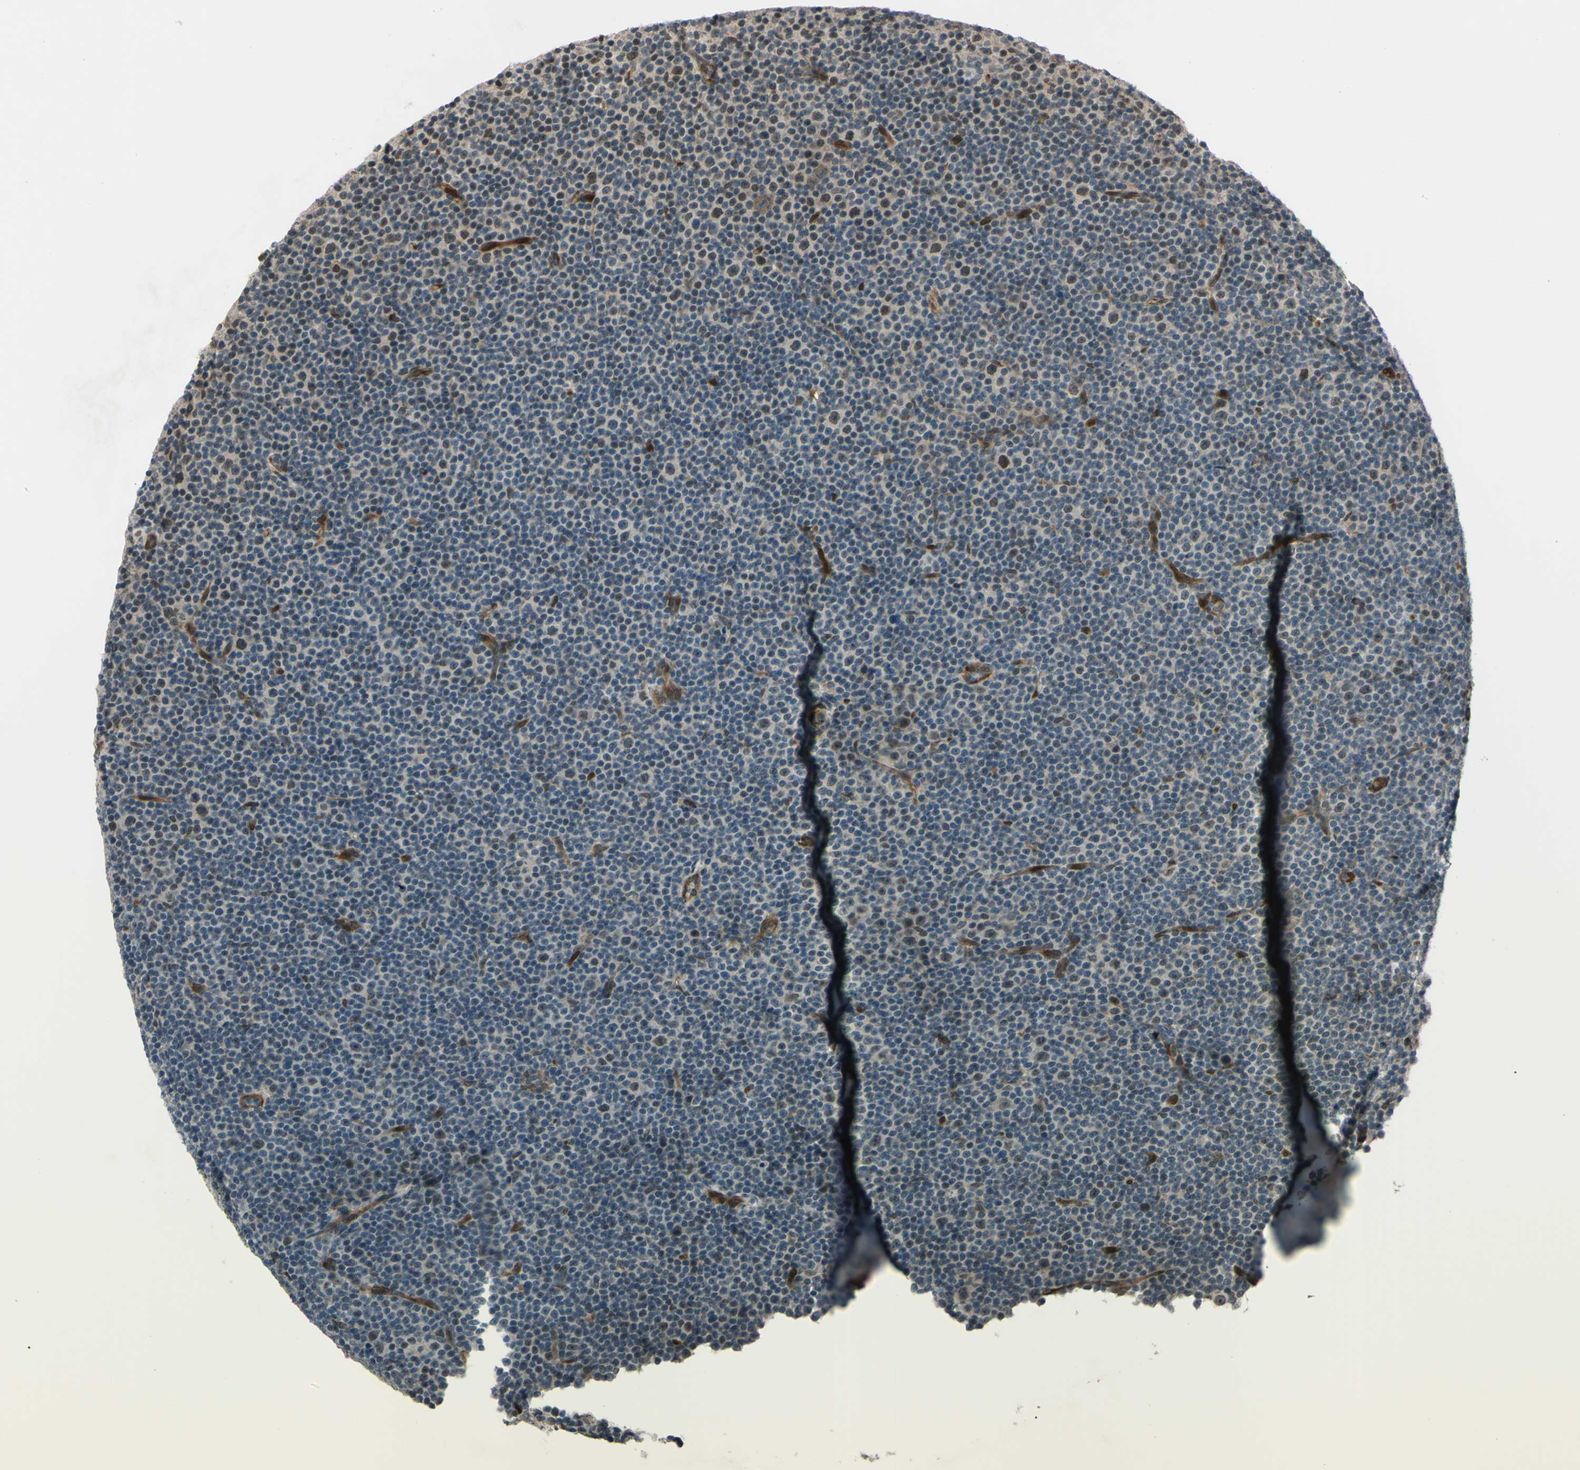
{"staining": {"intensity": "moderate", "quantity": "<25%", "location": "cytoplasmic/membranous"}, "tissue": "lymphoma", "cell_type": "Tumor cells", "image_type": "cancer", "snomed": [{"axis": "morphology", "description": "Malignant lymphoma, non-Hodgkin's type, Low grade"}, {"axis": "topography", "description": "Lymph node"}], "caption": "Human malignant lymphoma, non-Hodgkin's type (low-grade) stained with a brown dye displays moderate cytoplasmic/membranous positive expression in about <25% of tumor cells.", "gene": "MLF2", "patient": {"sex": "female", "age": 67}}